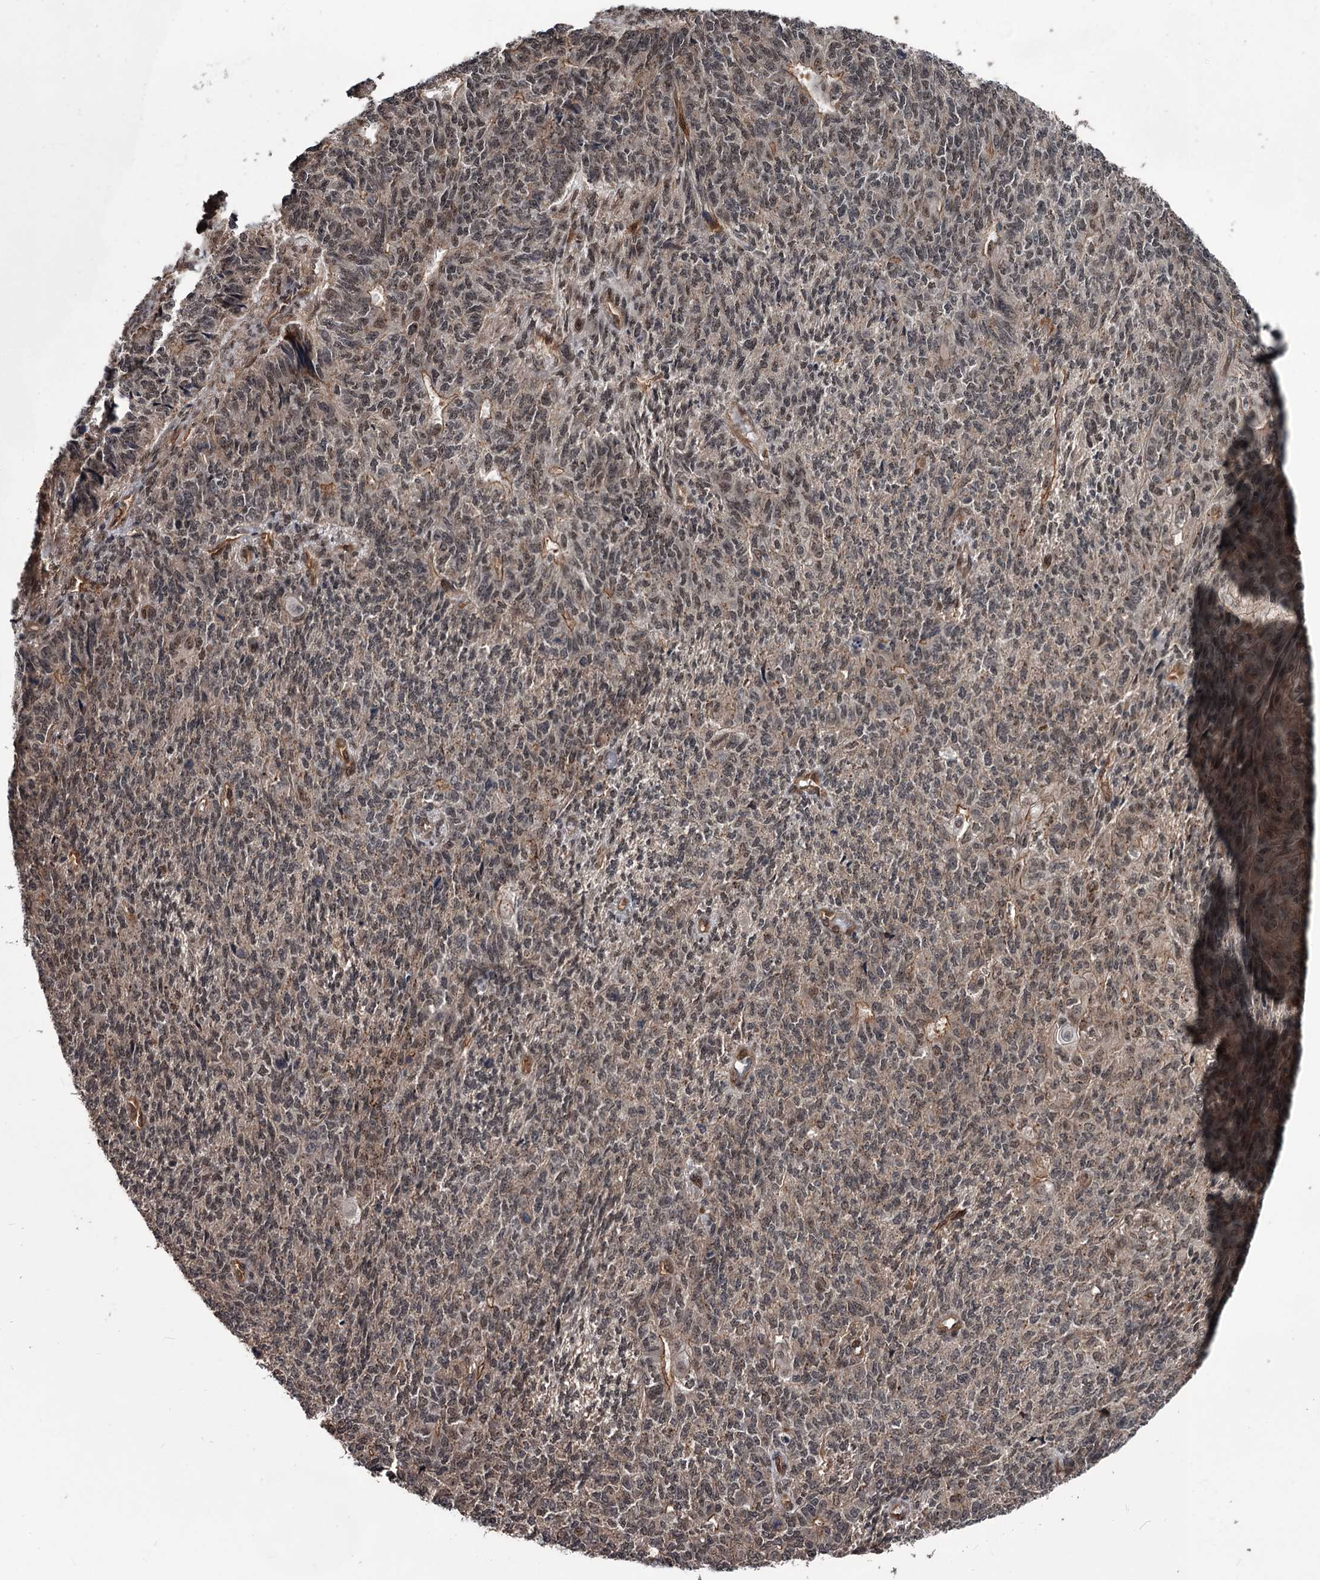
{"staining": {"intensity": "moderate", "quantity": "25%-75%", "location": "cytoplasmic/membranous,nuclear"}, "tissue": "endometrial cancer", "cell_type": "Tumor cells", "image_type": "cancer", "snomed": [{"axis": "morphology", "description": "Adenocarcinoma, NOS"}, {"axis": "topography", "description": "Endometrium"}], "caption": "This micrograph exhibits immunohistochemistry staining of human adenocarcinoma (endometrial), with medium moderate cytoplasmic/membranous and nuclear positivity in approximately 25%-75% of tumor cells.", "gene": "CDC42EP2", "patient": {"sex": "female", "age": 32}}